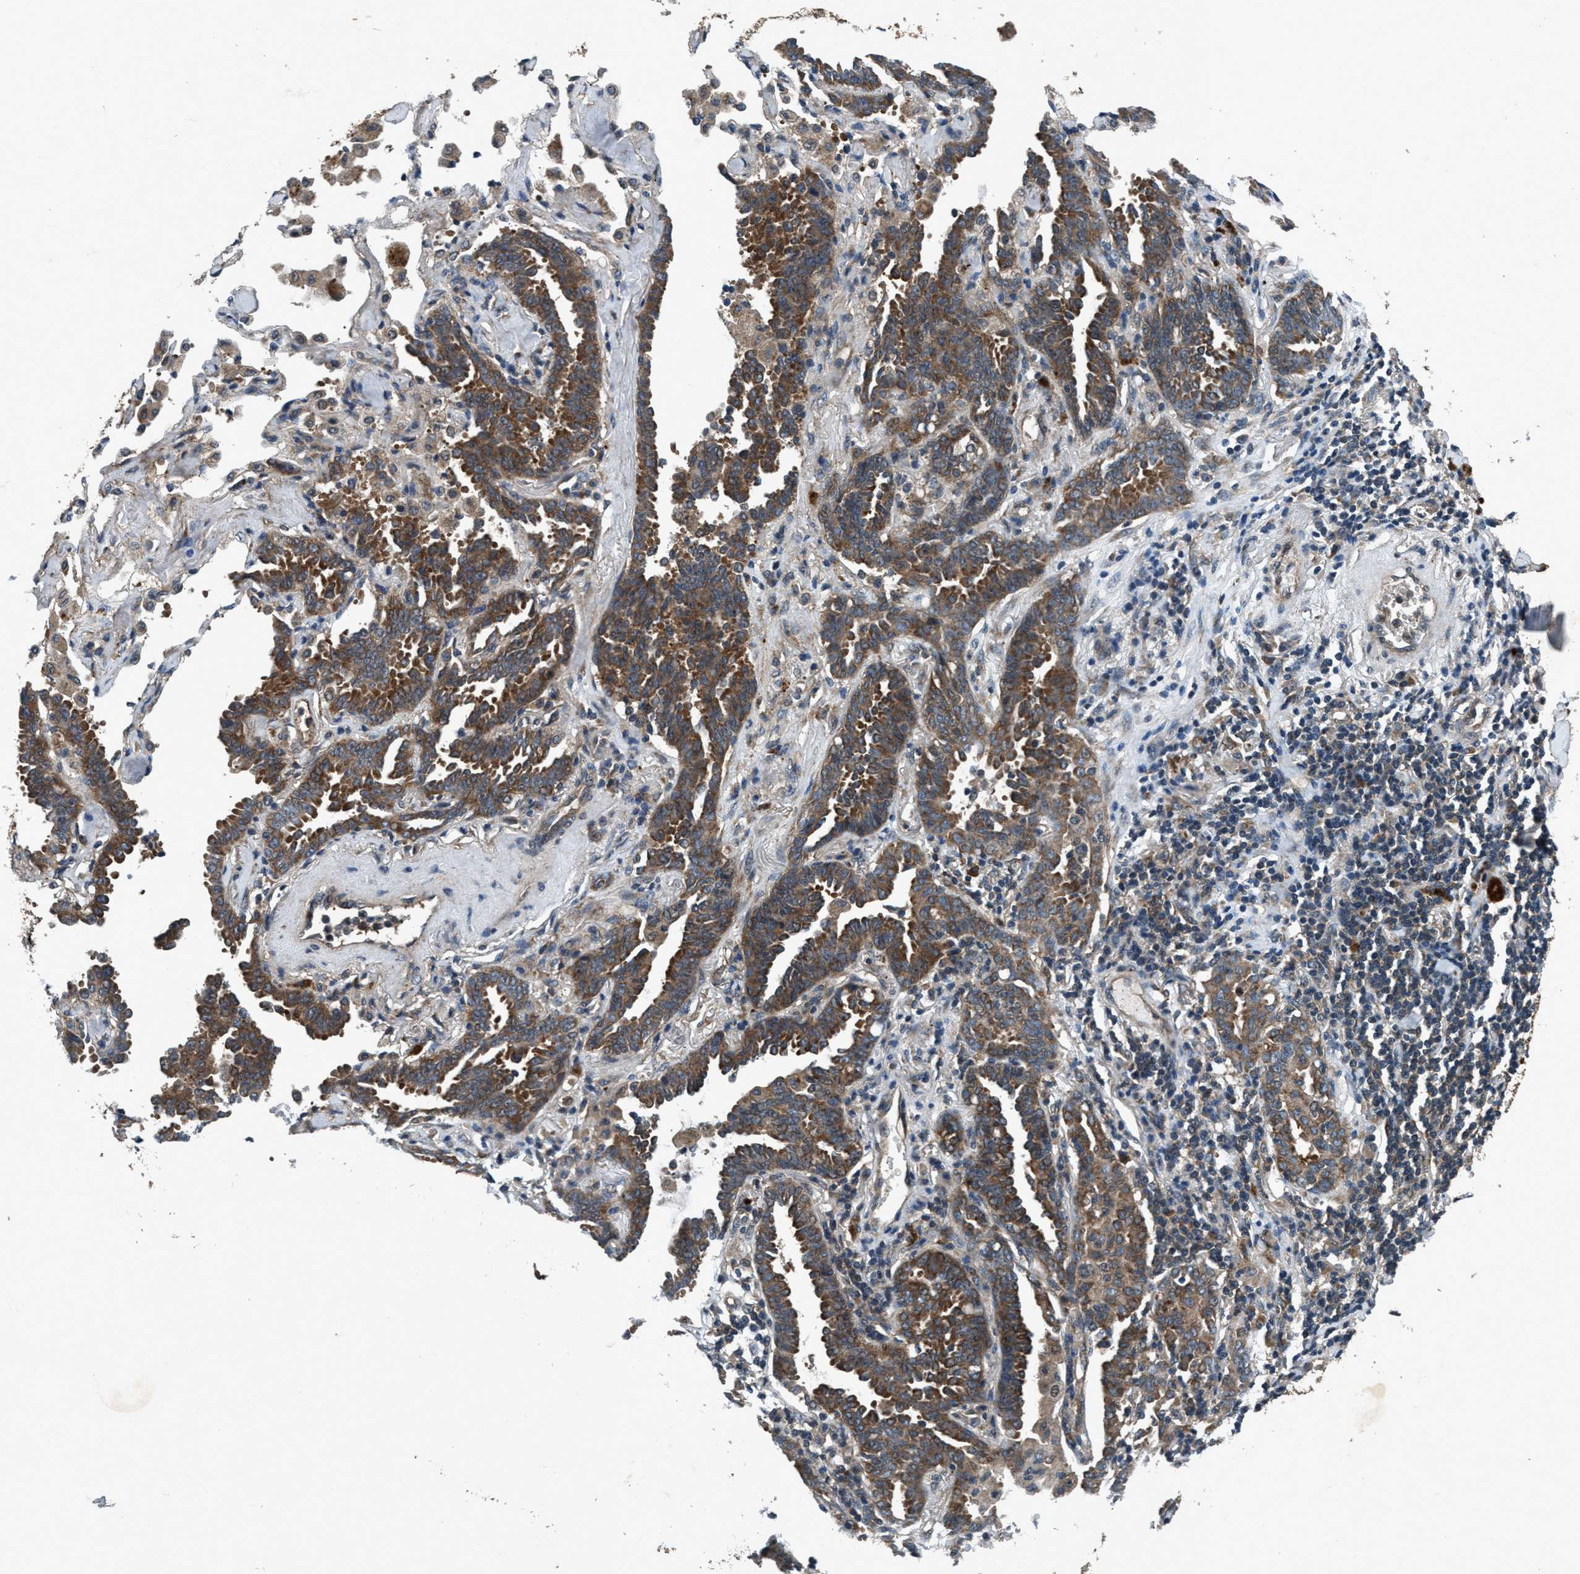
{"staining": {"intensity": "moderate", "quantity": ">75%", "location": "cytoplasmic/membranous"}, "tissue": "lung cancer", "cell_type": "Tumor cells", "image_type": "cancer", "snomed": [{"axis": "morphology", "description": "Adenocarcinoma, NOS"}, {"axis": "topography", "description": "Lung"}], "caption": "IHC staining of adenocarcinoma (lung), which displays medium levels of moderate cytoplasmic/membranous staining in approximately >75% of tumor cells indicating moderate cytoplasmic/membranous protein positivity. The staining was performed using DAB (brown) for protein detection and nuclei were counterstained in hematoxylin (blue).", "gene": "AKT1S1", "patient": {"sex": "female", "age": 64}}